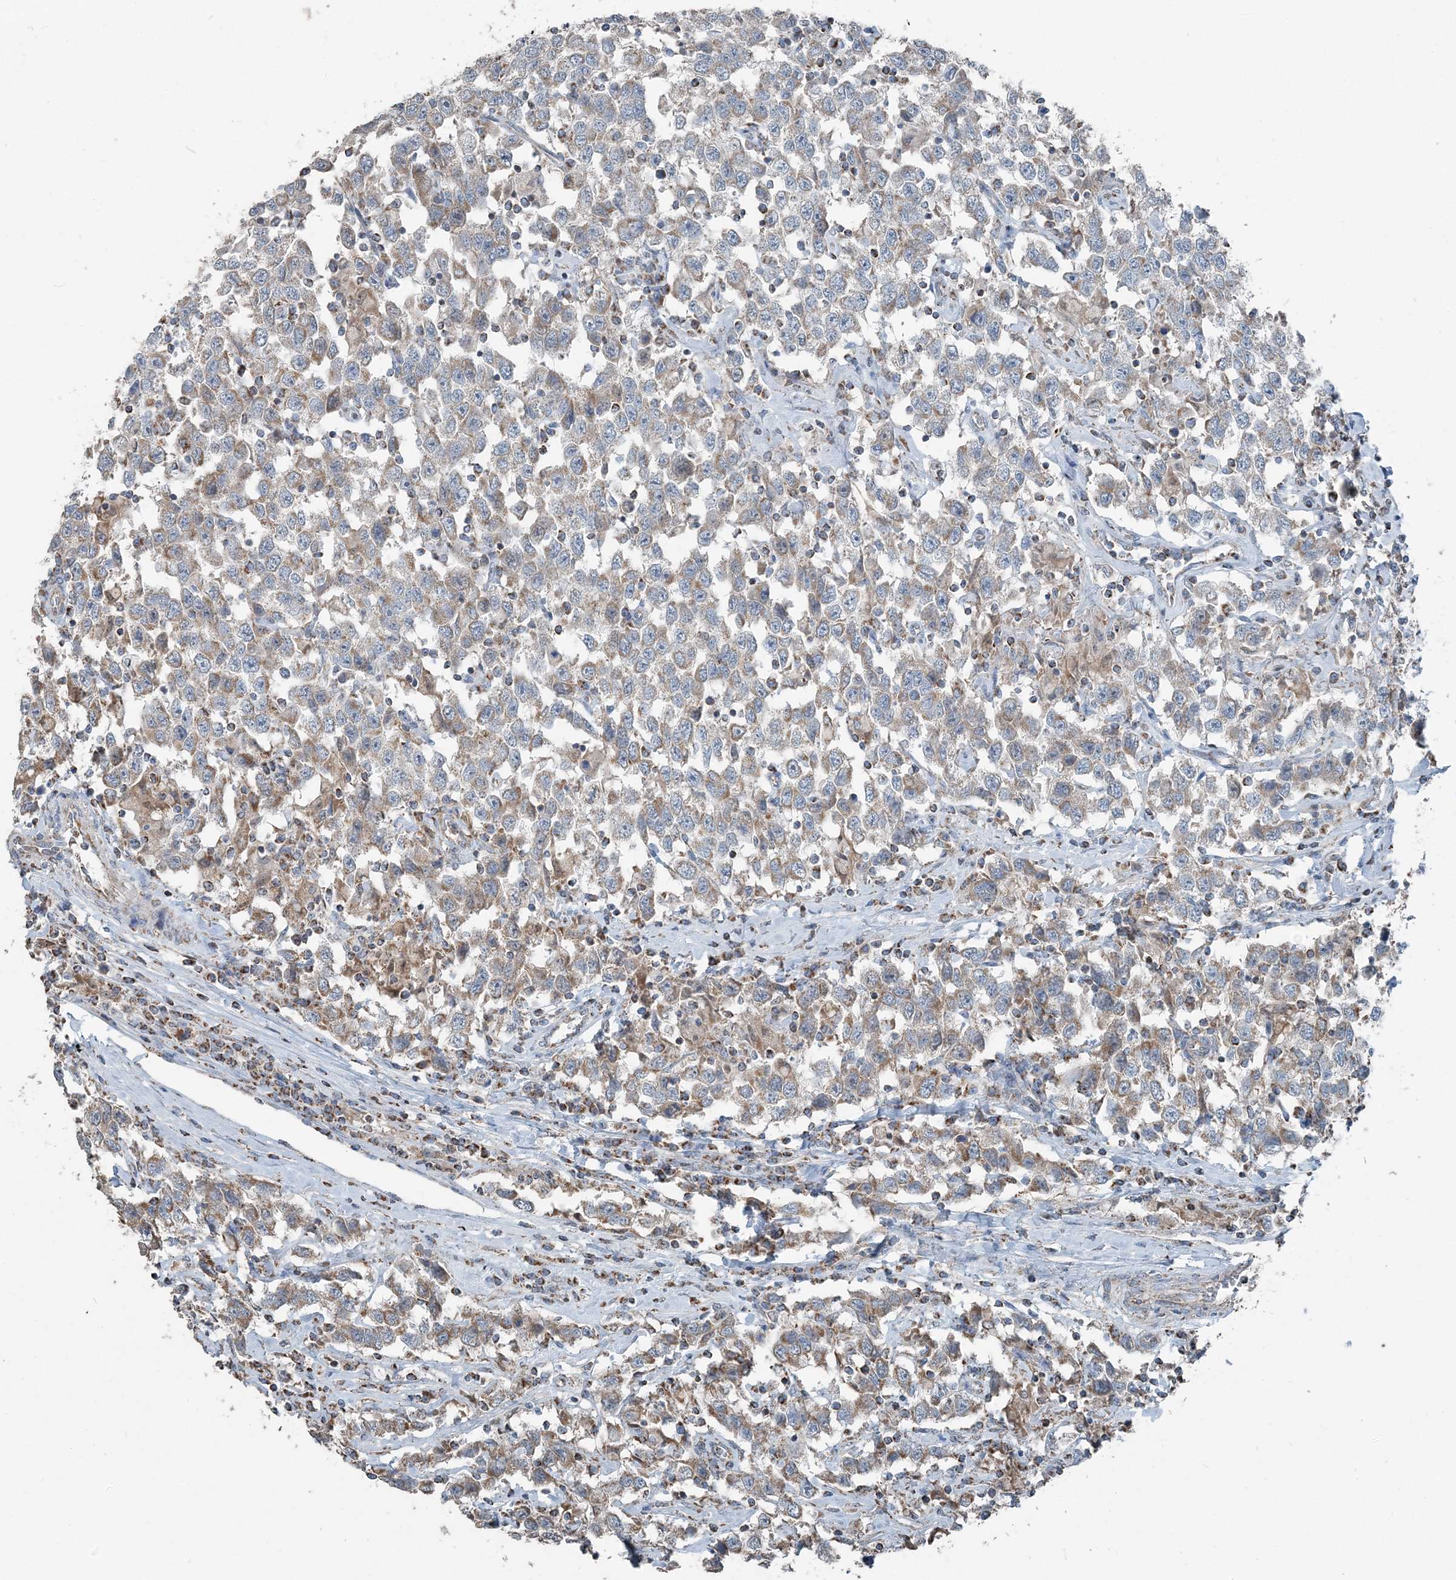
{"staining": {"intensity": "moderate", "quantity": ">75%", "location": "cytoplasmic/membranous"}, "tissue": "testis cancer", "cell_type": "Tumor cells", "image_type": "cancer", "snomed": [{"axis": "morphology", "description": "Seminoma, NOS"}, {"axis": "topography", "description": "Testis"}], "caption": "A medium amount of moderate cytoplasmic/membranous expression is present in approximately >75% of tumor cells in testis cancer (seminoma) tissue.", "gene": "SUCLG1", "patient": {"sex": "male", "age": 41}}